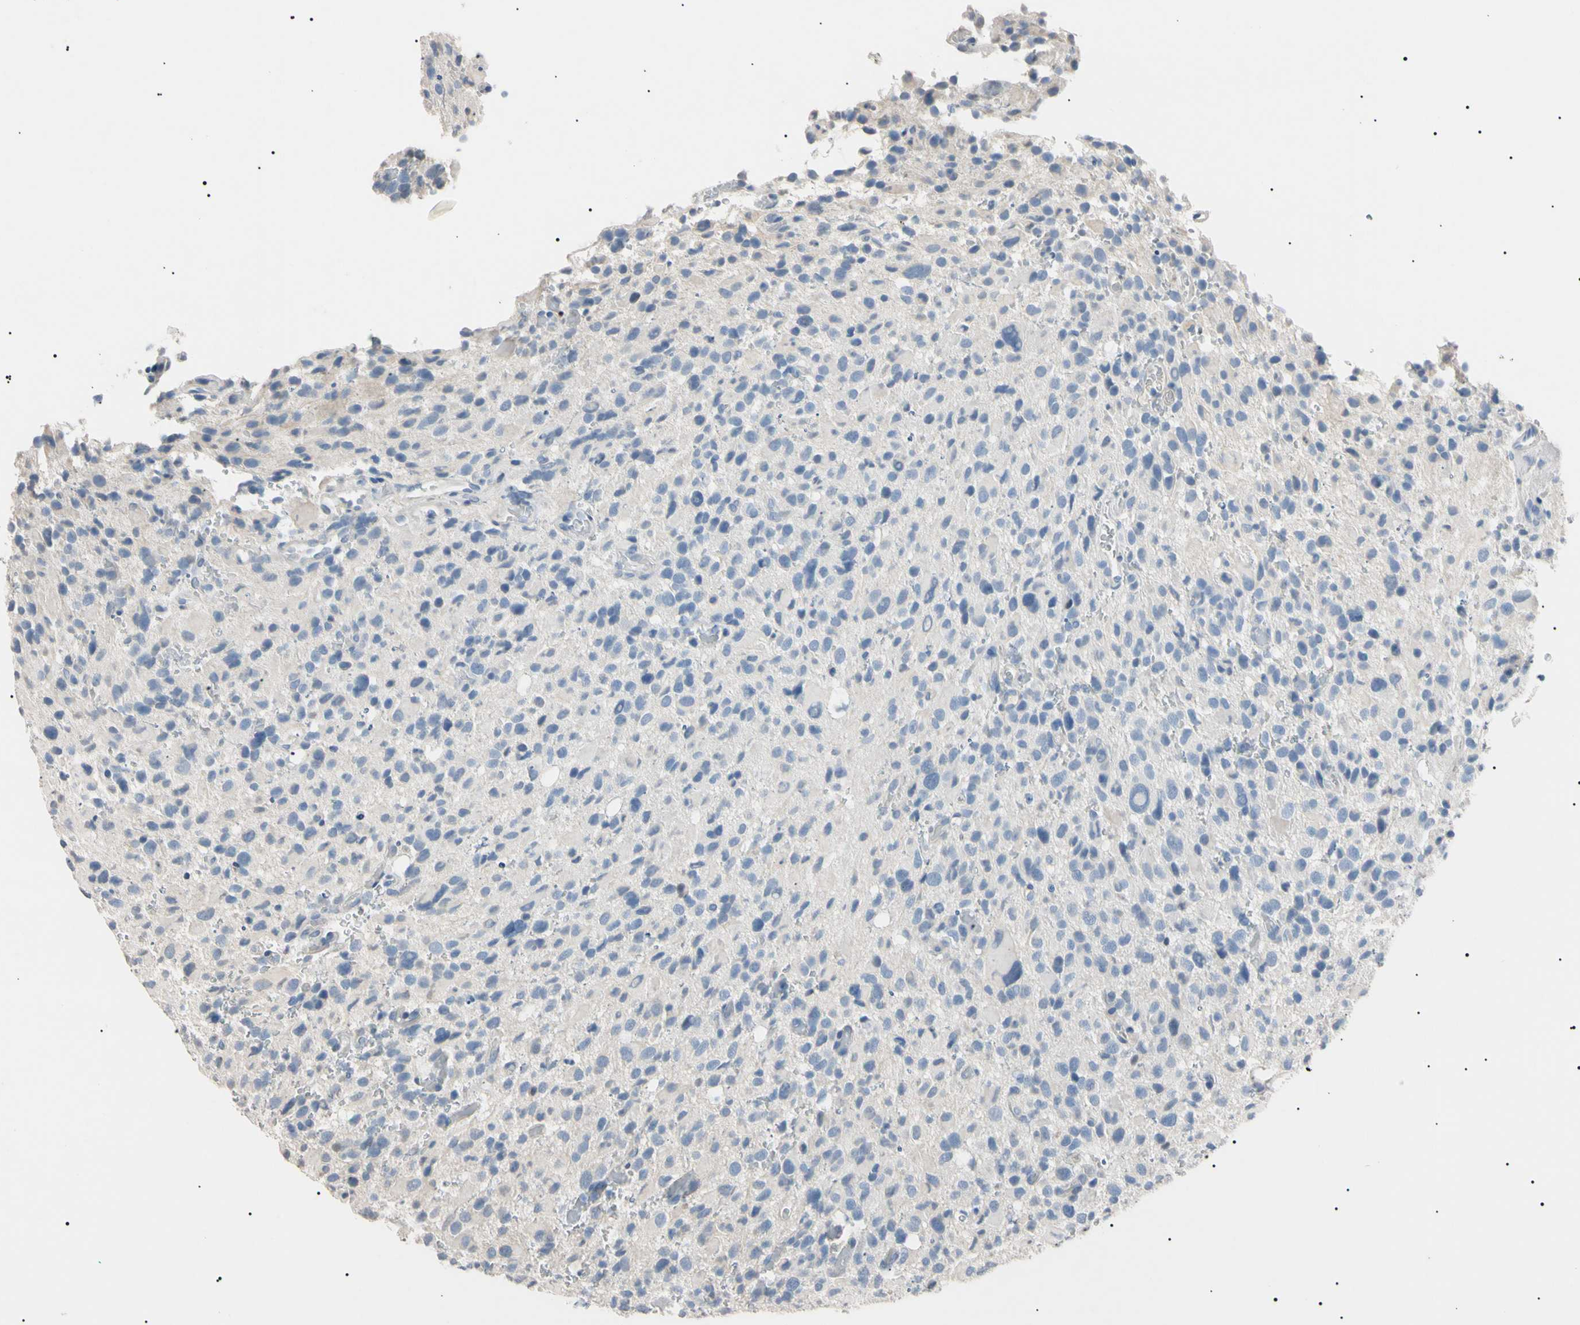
{"staining": {"intensity": "negative", "quantity": "none", "location": "none"}, "tissue": "glioma", "cell_type": "Tumor cells", "image_type": "cancer", "snomed": [{"axis": "morphology", "description": "Glioma, malignant, High grade"}, {"axis": "topography", "description": "Brain"}], "caption": "DAB immunohistochemical staining of human glioma demonstrates no significant staining in tumor cells.", "gene": "CGB3", "patient": {"sex": "male", "age": 48}}